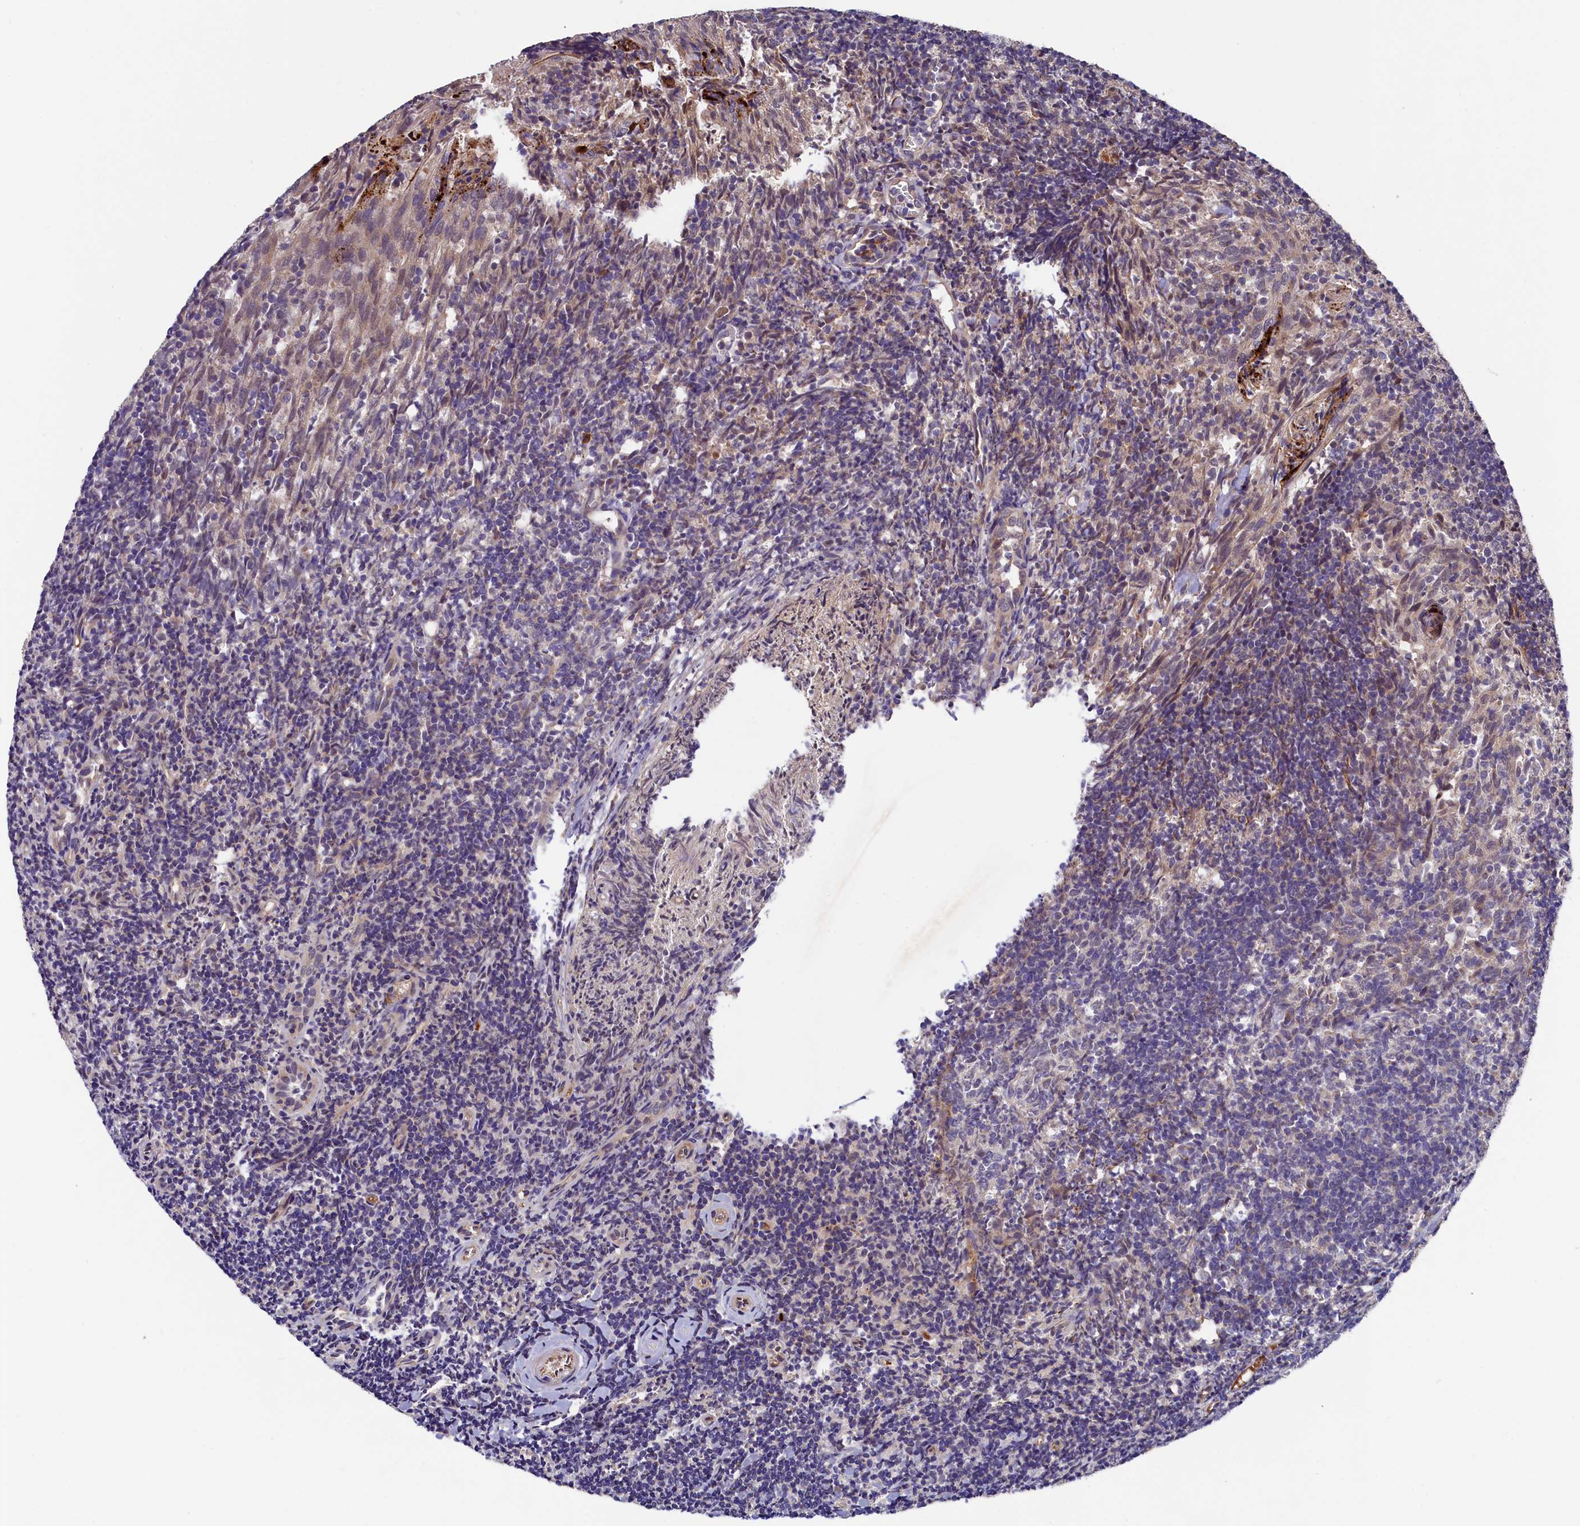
{"staining": {"intensity": "weak", "quantity": "25%-75%", "location": "nuclear"}, "tissue": "tonsil", "cell_type": "Germinal center cells", "image_type": "normal", "snomed": [{"axis": "morphology", "description": "Normal tissue, NOS"}, {"axis": "topography", "description": "Tonsil"}], "caption": "The micrograph exhibits immunohistochemical staining of normal tonsil. There is weak nuclear staining is identified in about 25%-75% of germinal center cells.", "gene": "ARL14EP", "patient": {"sex": "female", "age": 10}}